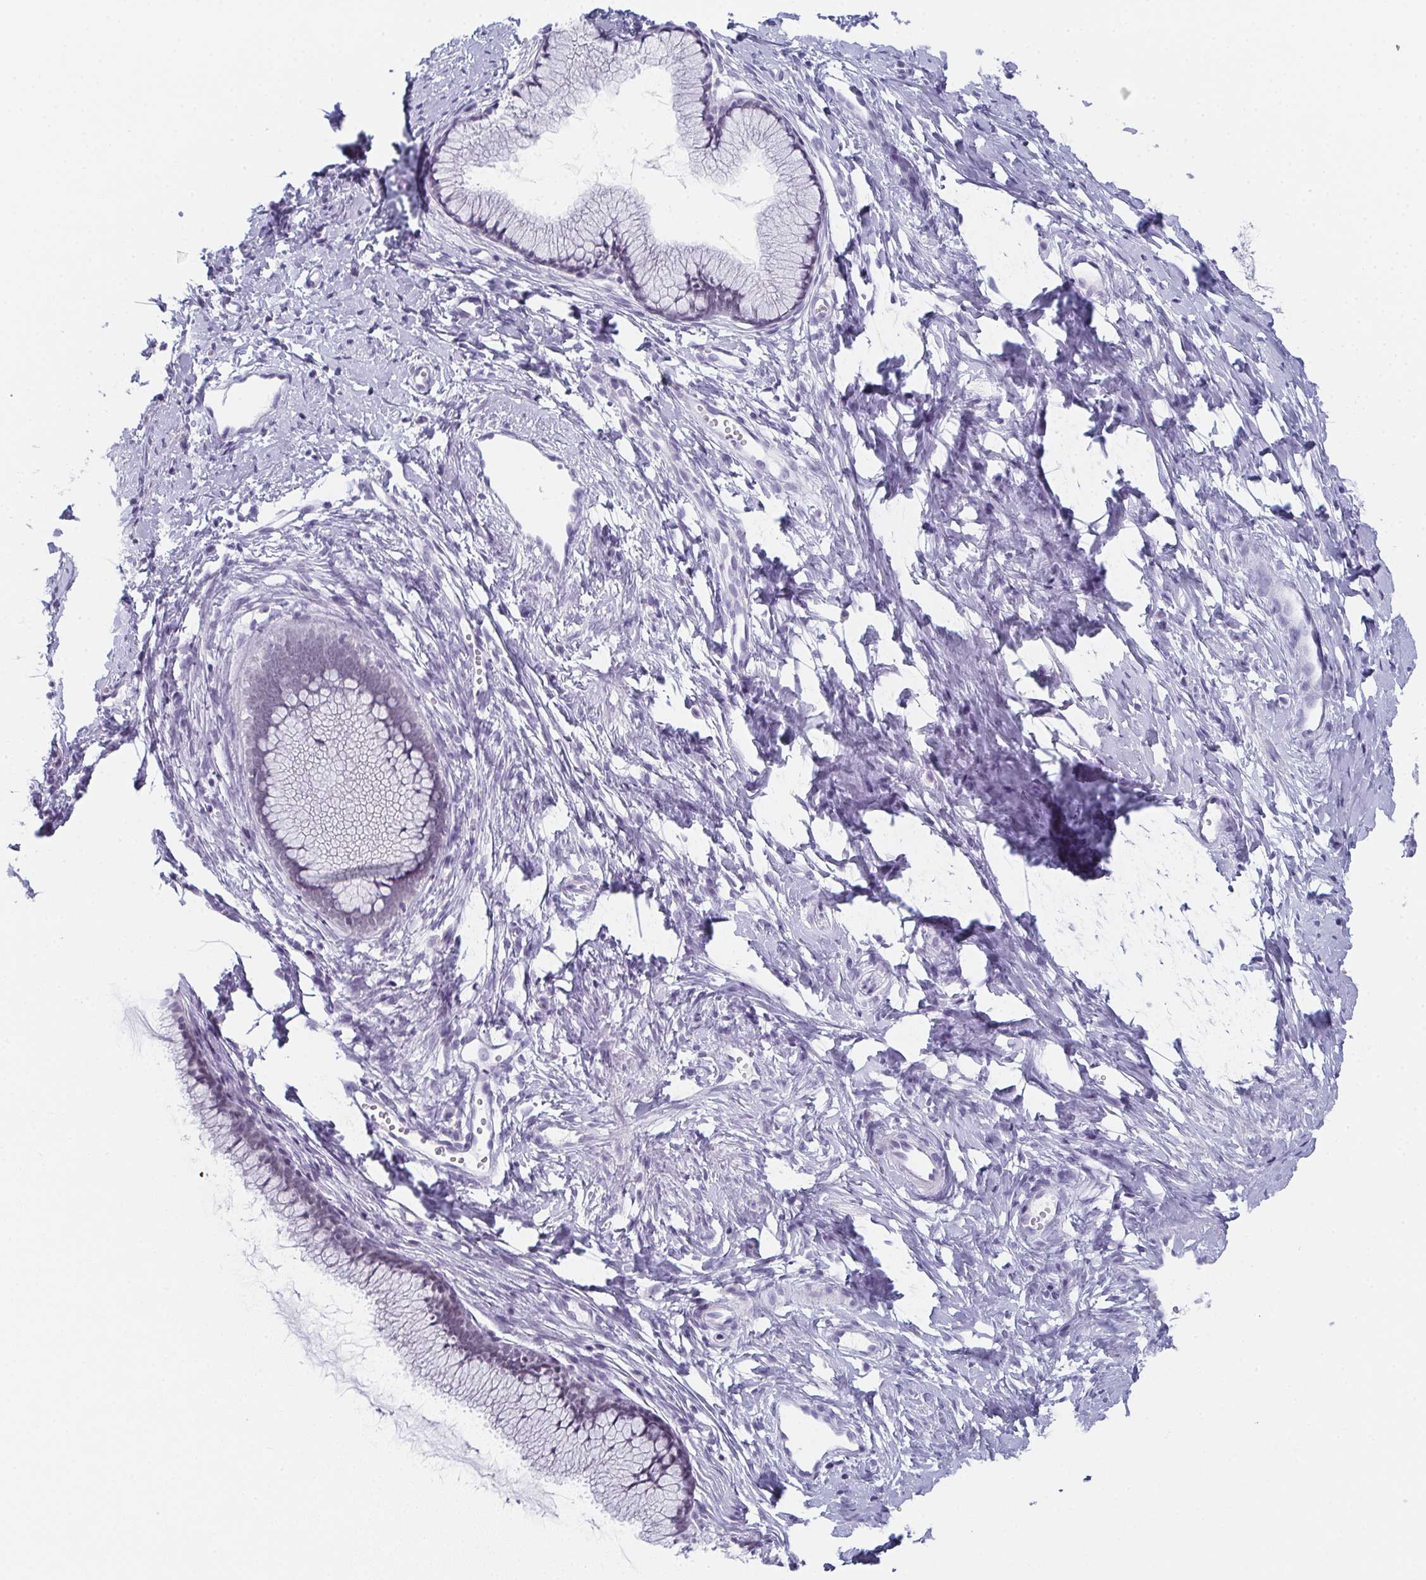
{"staining": {"intensity": "negative", "quantity": "none", "location": "none"}, "tissue": "cervix", "cell_type": "Glandular cells", "image_type": "normal", "snomed": [{"axis": "morphology", "description": "Normal tissue, NOS"}, {"axis": "topography", "description": "Cervix"}], "caption": "Micrograph shows no significant protein staining in glandular cells of normal cervix.", "gene": "PYCR3", "patient": {"sex": "female", "age": 40}}